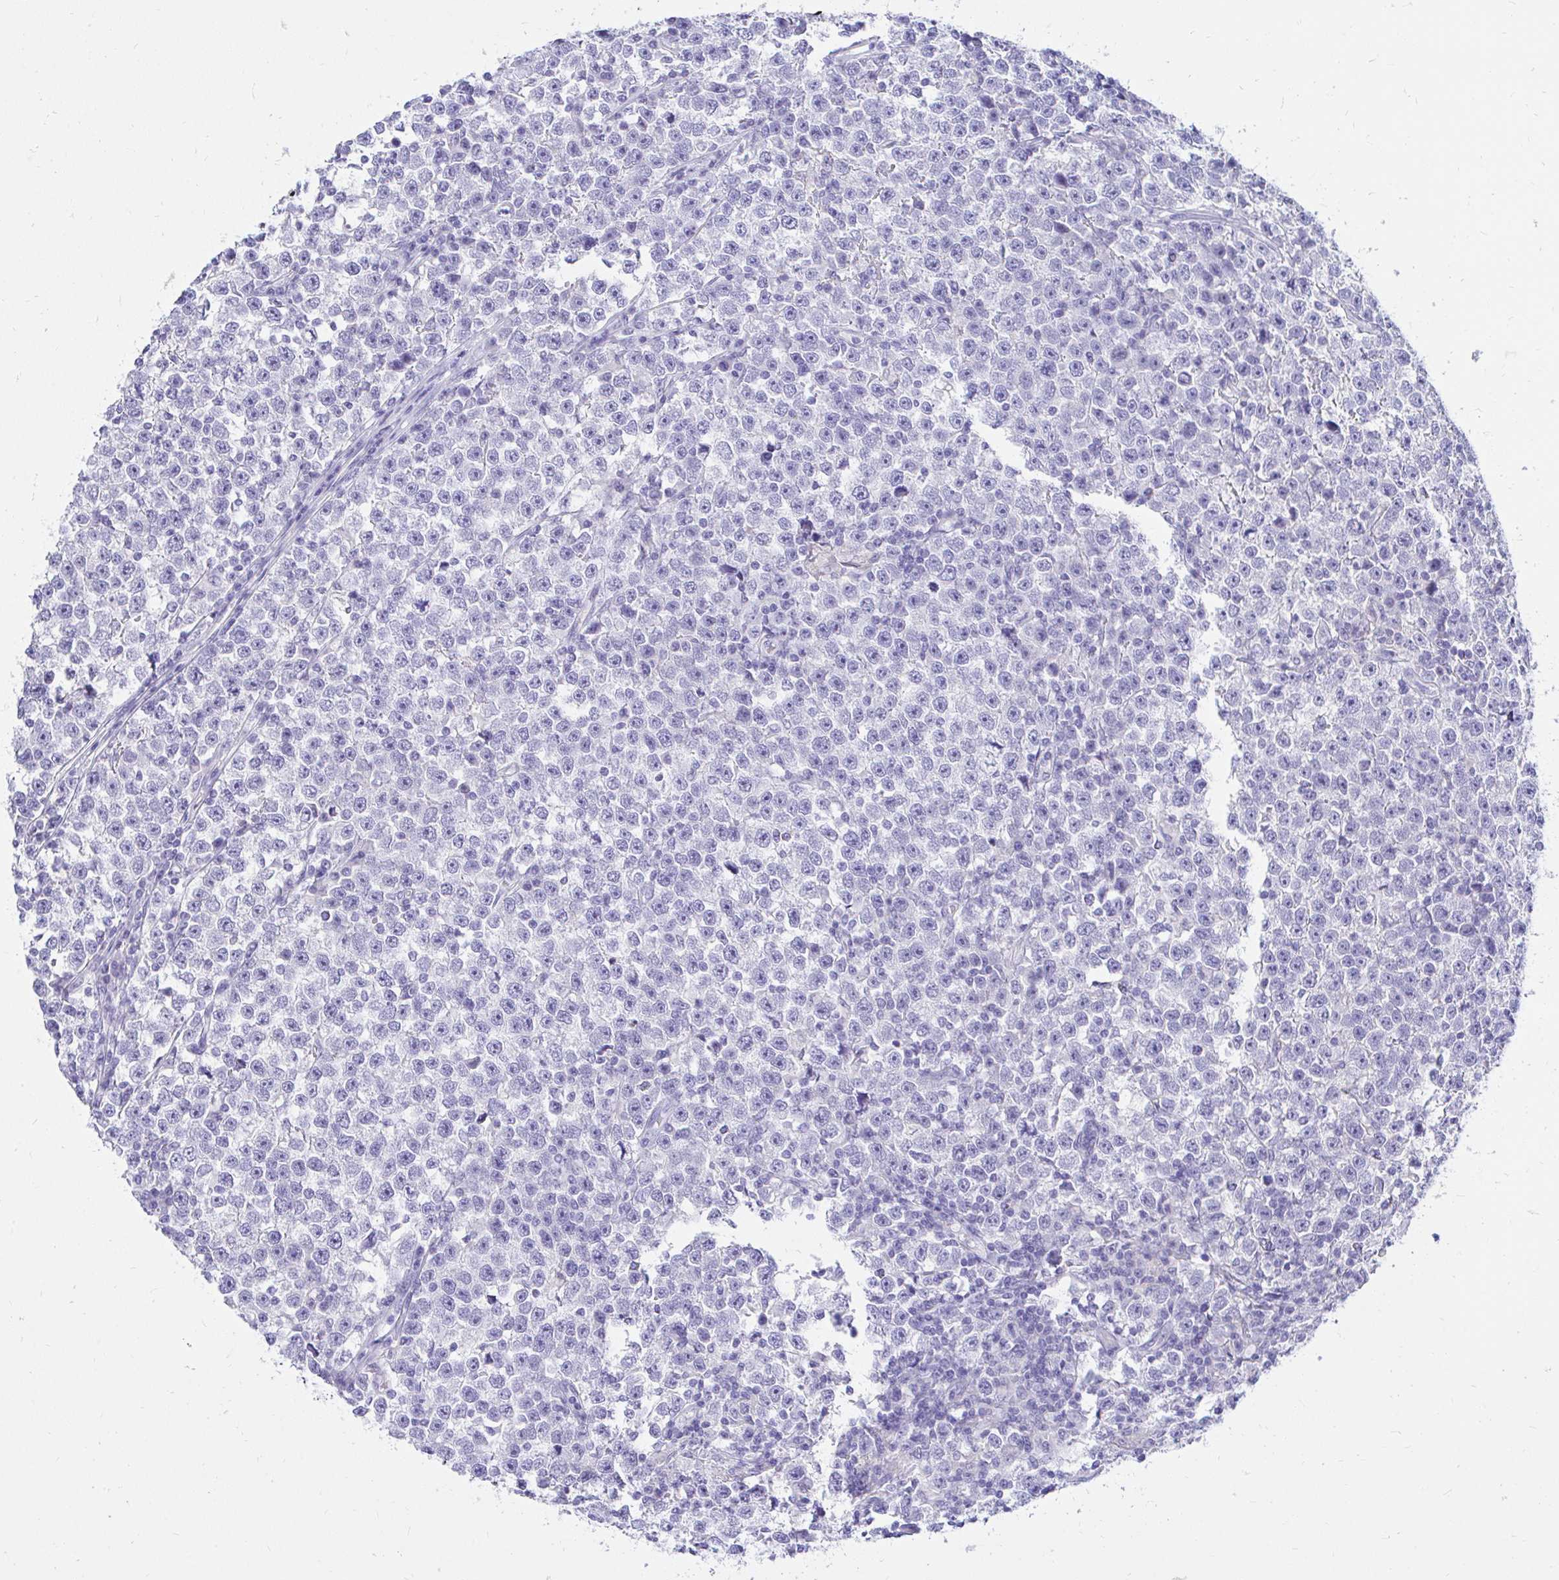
{"staining": {"intensity": "negative", "quantity": "none", "location": "none"}, "tissue": "testis cancer", "cell_type": "Tumor cells", "image_type": "cancer", "snomed": [{"axis": "morphology", "description": "Seminoma, NOS"}, {"axis": "topography", "description": "Testis"}], "caption": "There is no significant positivity in tumor cells of testis cancer. The staining is performed using DAB (3,3'-diaminobenzidine) brown chromogen with nuclei counter-stained in using hematoxylin.", "gene": "FATE1", "patient": {"sex": "male", "age": 43}}